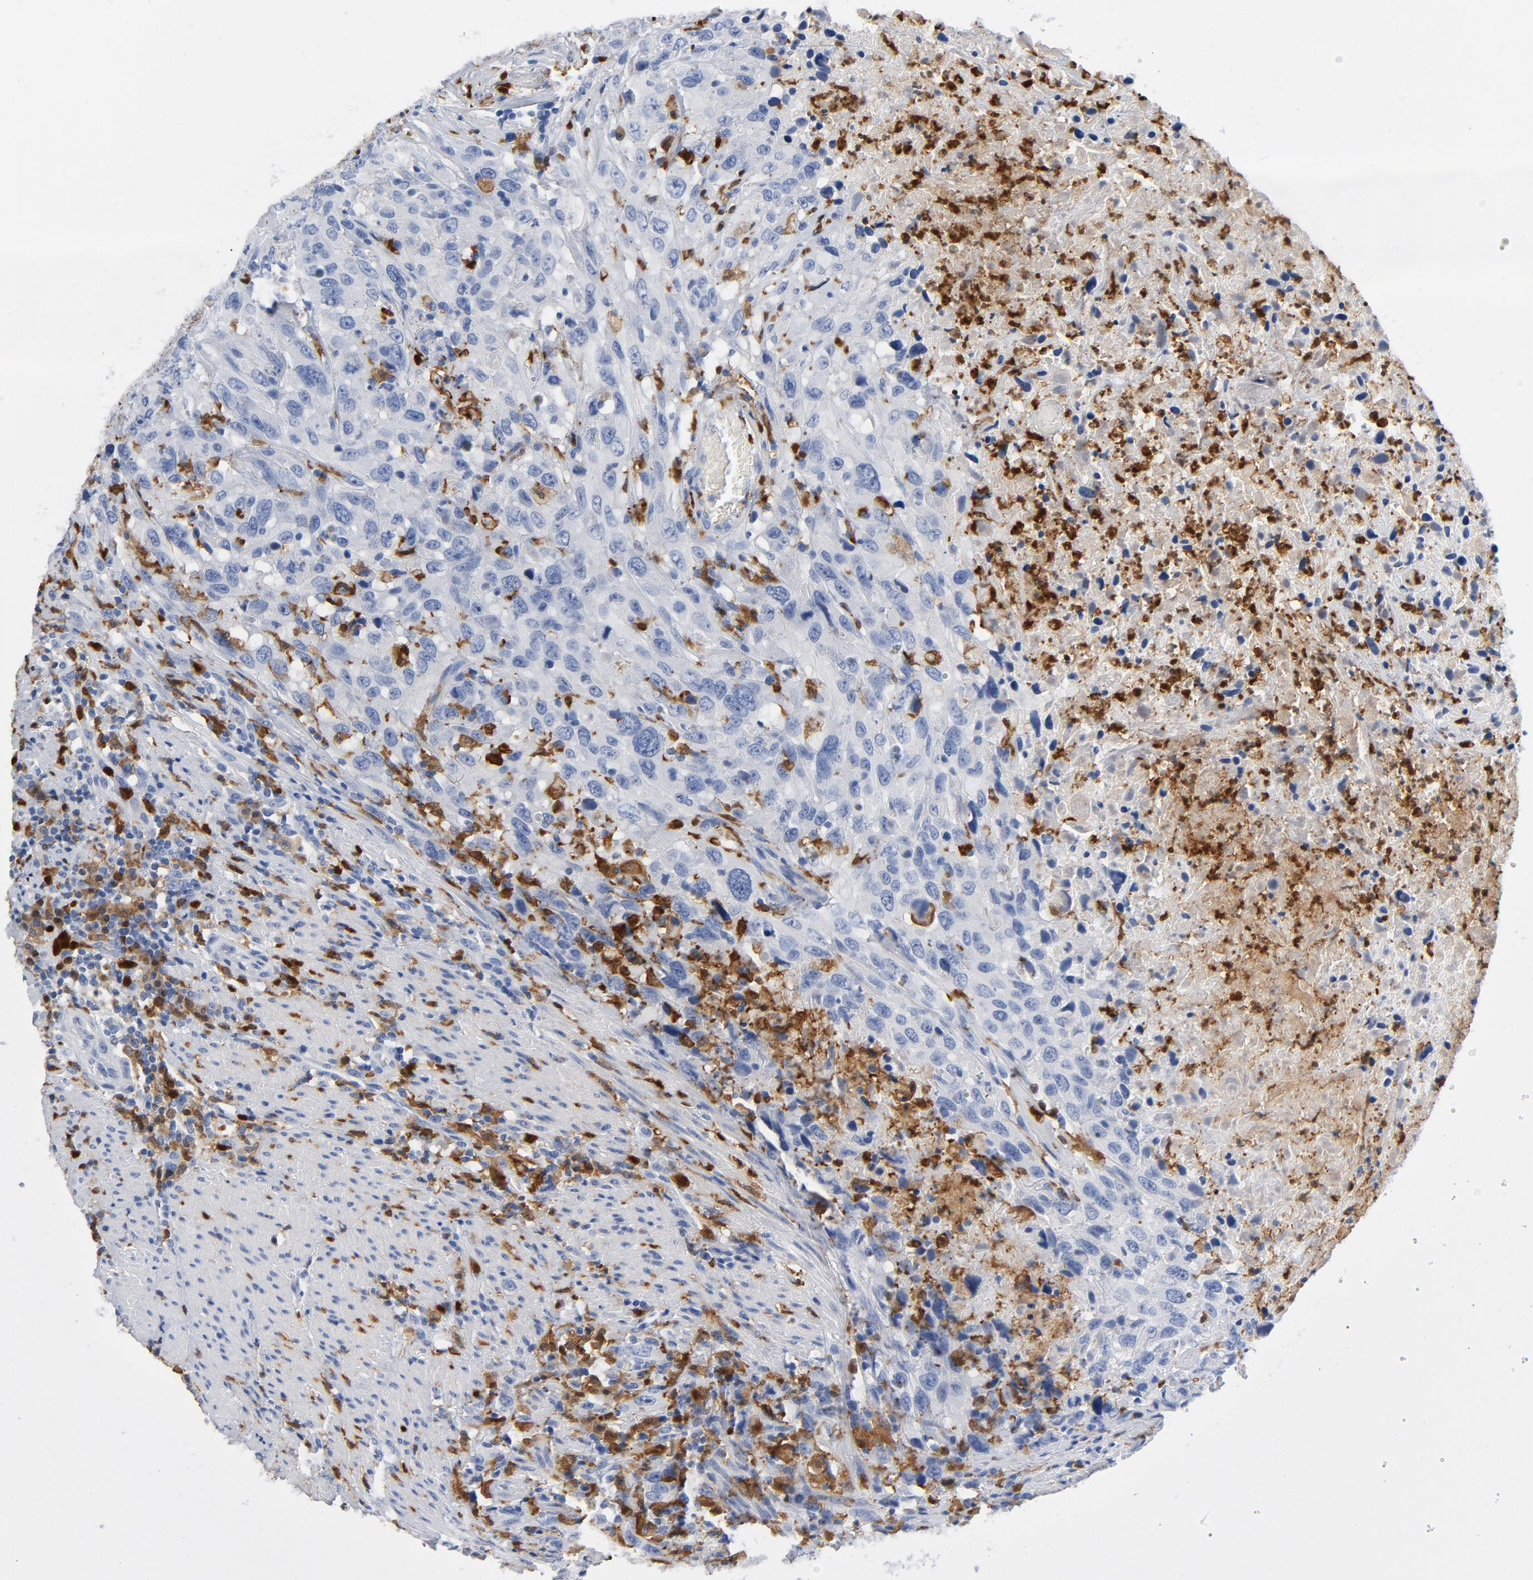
{"staining": {"intensity": "negative", "quantity": "none", "location": "none"}, "tissue": "urothelial cancer", "cell_type": "Tumor cells", "image_type": "cancer", "snomed": [{"axis": "morphology", "description": "Urothelial carcinoma, High grade"}, {"axis": "topography", "description": "Urinary bladder"}], "caption": "Immunohistochemistry image of neoplastic tissue: urothelial cancer stained with DAB shows no significant protein staining in tumor cells.", "gene": "NCF1", "patient": {"sex": "male", "age": 61}}